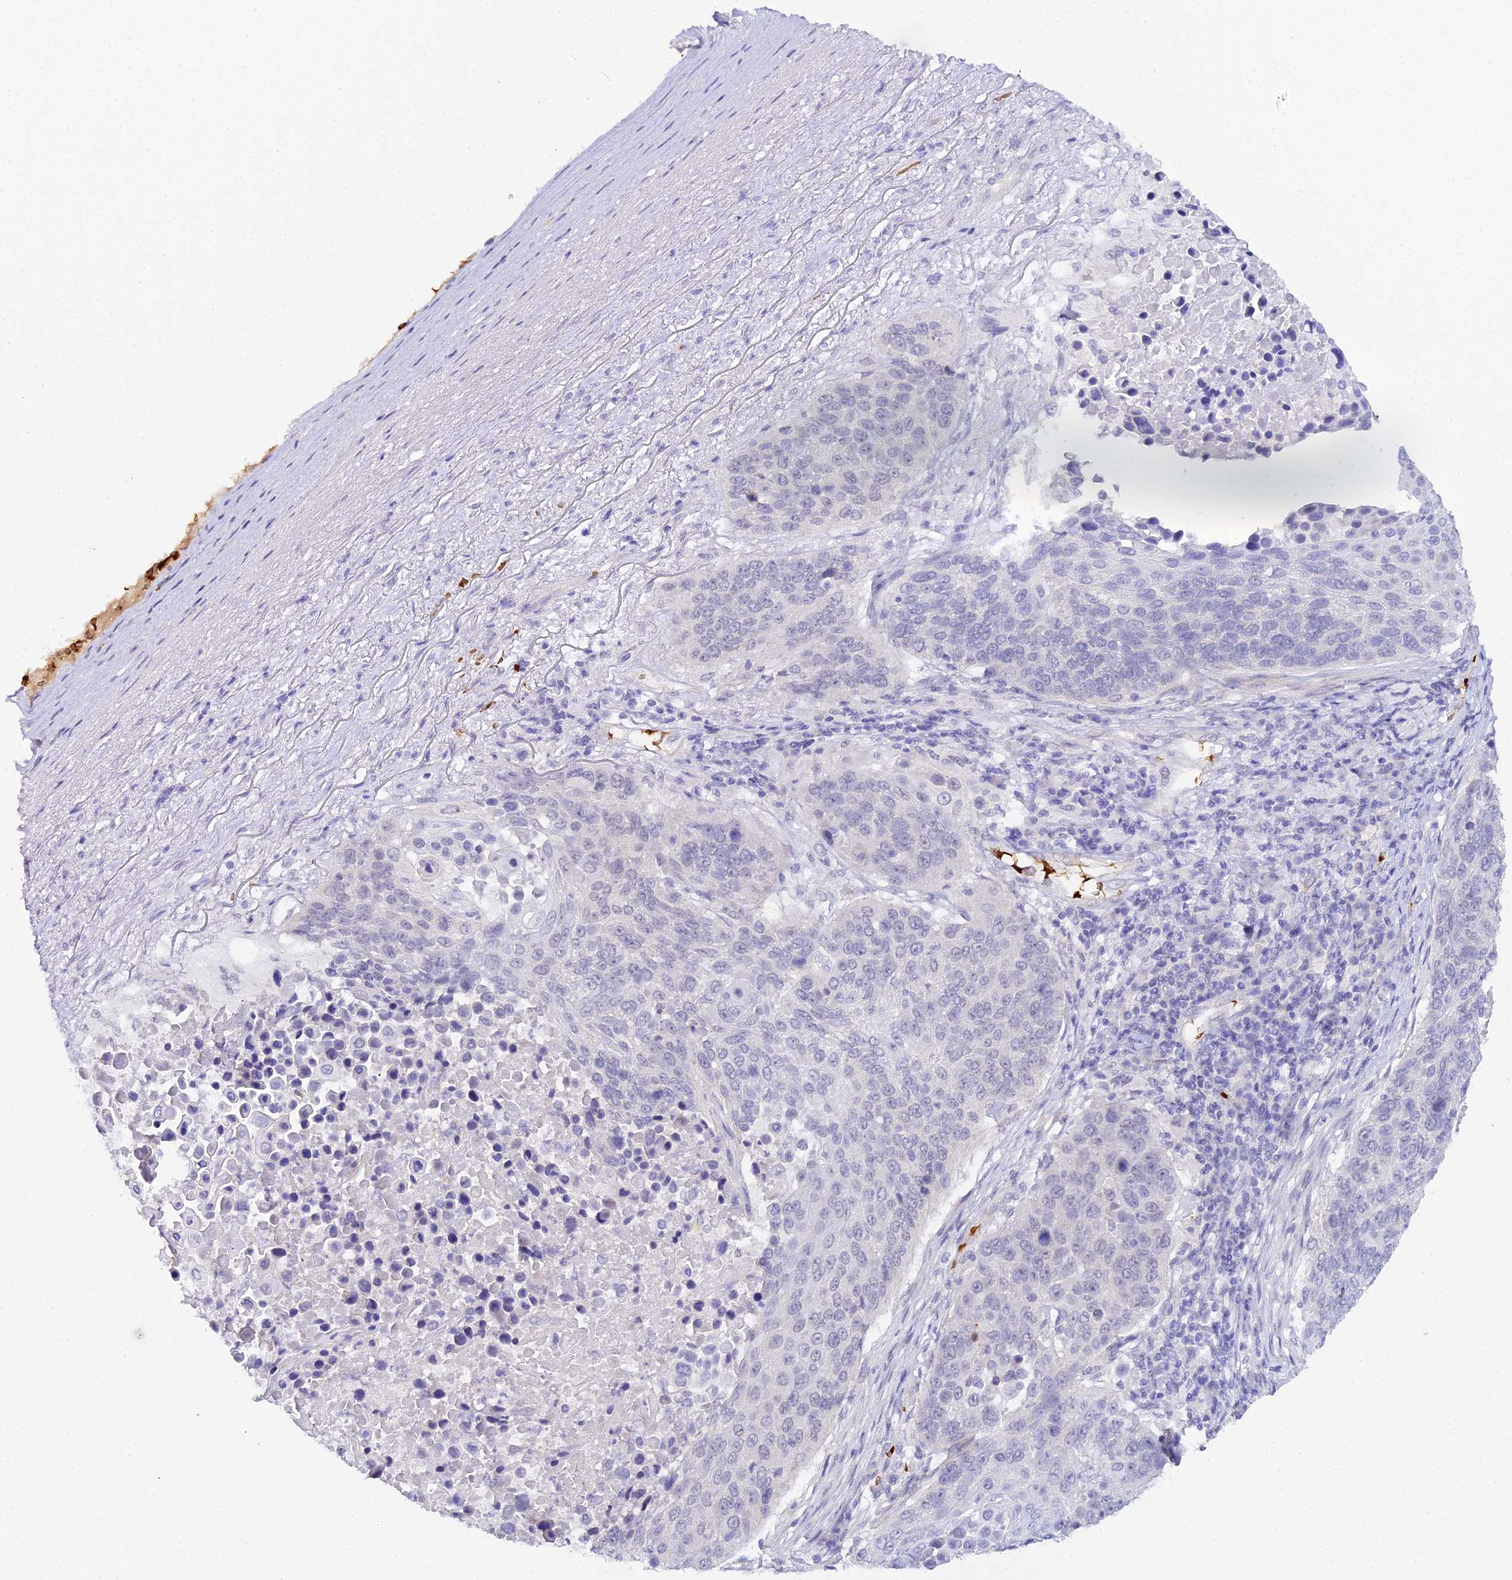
{"staining": {"intensity": "negative", "quantity": "none", "location": "none"}, "tissue": "lung cancer", "cell_type": "Tumor cells", "image_type": "cancer", "snomed": [{"axis": "morphology", "description": "Normal tissue, NOS"}, {"axis": "morphology", "description": "Squamous cell carcinoma, NOS"}, {"axis": "topography", "description": "Lymph node"}, {"axis": "topography", "description": "Lung"}], "caption": "Tumor cells show no significant staining in lung squamous cell carcinoma. The staining is performed using DAB brown chromogen with nuclei counter-stained in using hematoxylin.", "gene": "CFAP45", "patient": {"sex": "male", "age": 66}}